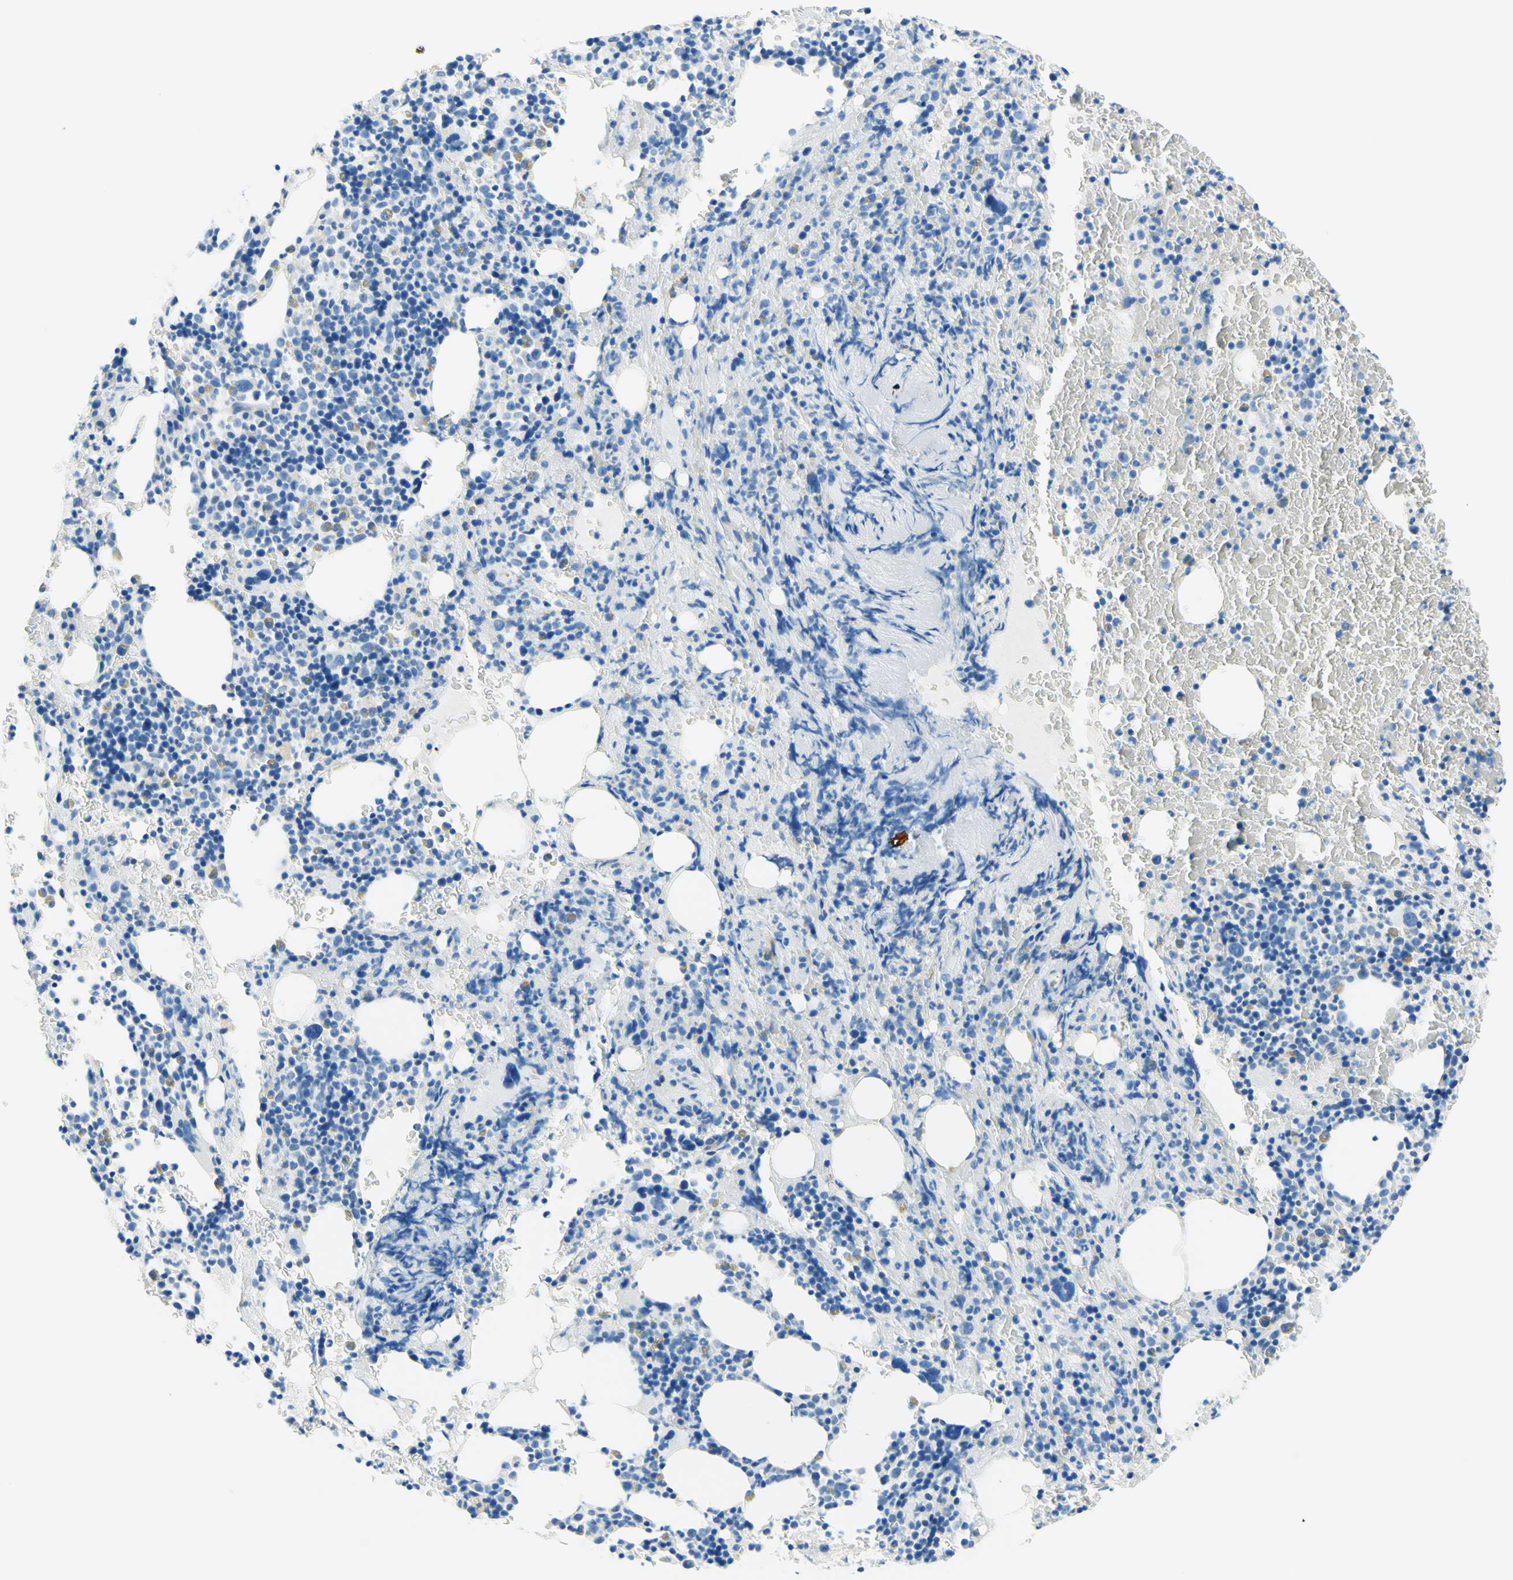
{"staining": {"intensity": "weak", "quantity": "<25%", "location": "cytoplasmic/membranous"}, "tissue": "bone marrow", "cell_type": "Hematopoietic cells", "image_type": "normal", "snomed": [{"axis": "morphology", "description": "Normal tissue, NOS"}, {"axis": "morphology", "description": "Inflammation, NOS"}, {"axis": "topography", "description": "Bone marrow"}], "caption": "Image shows no protein positivity in hematopoietic cells of unremarkable bone marrow.", "gene": "PASD1", "patient": {"sex": "male", "age": 72}}